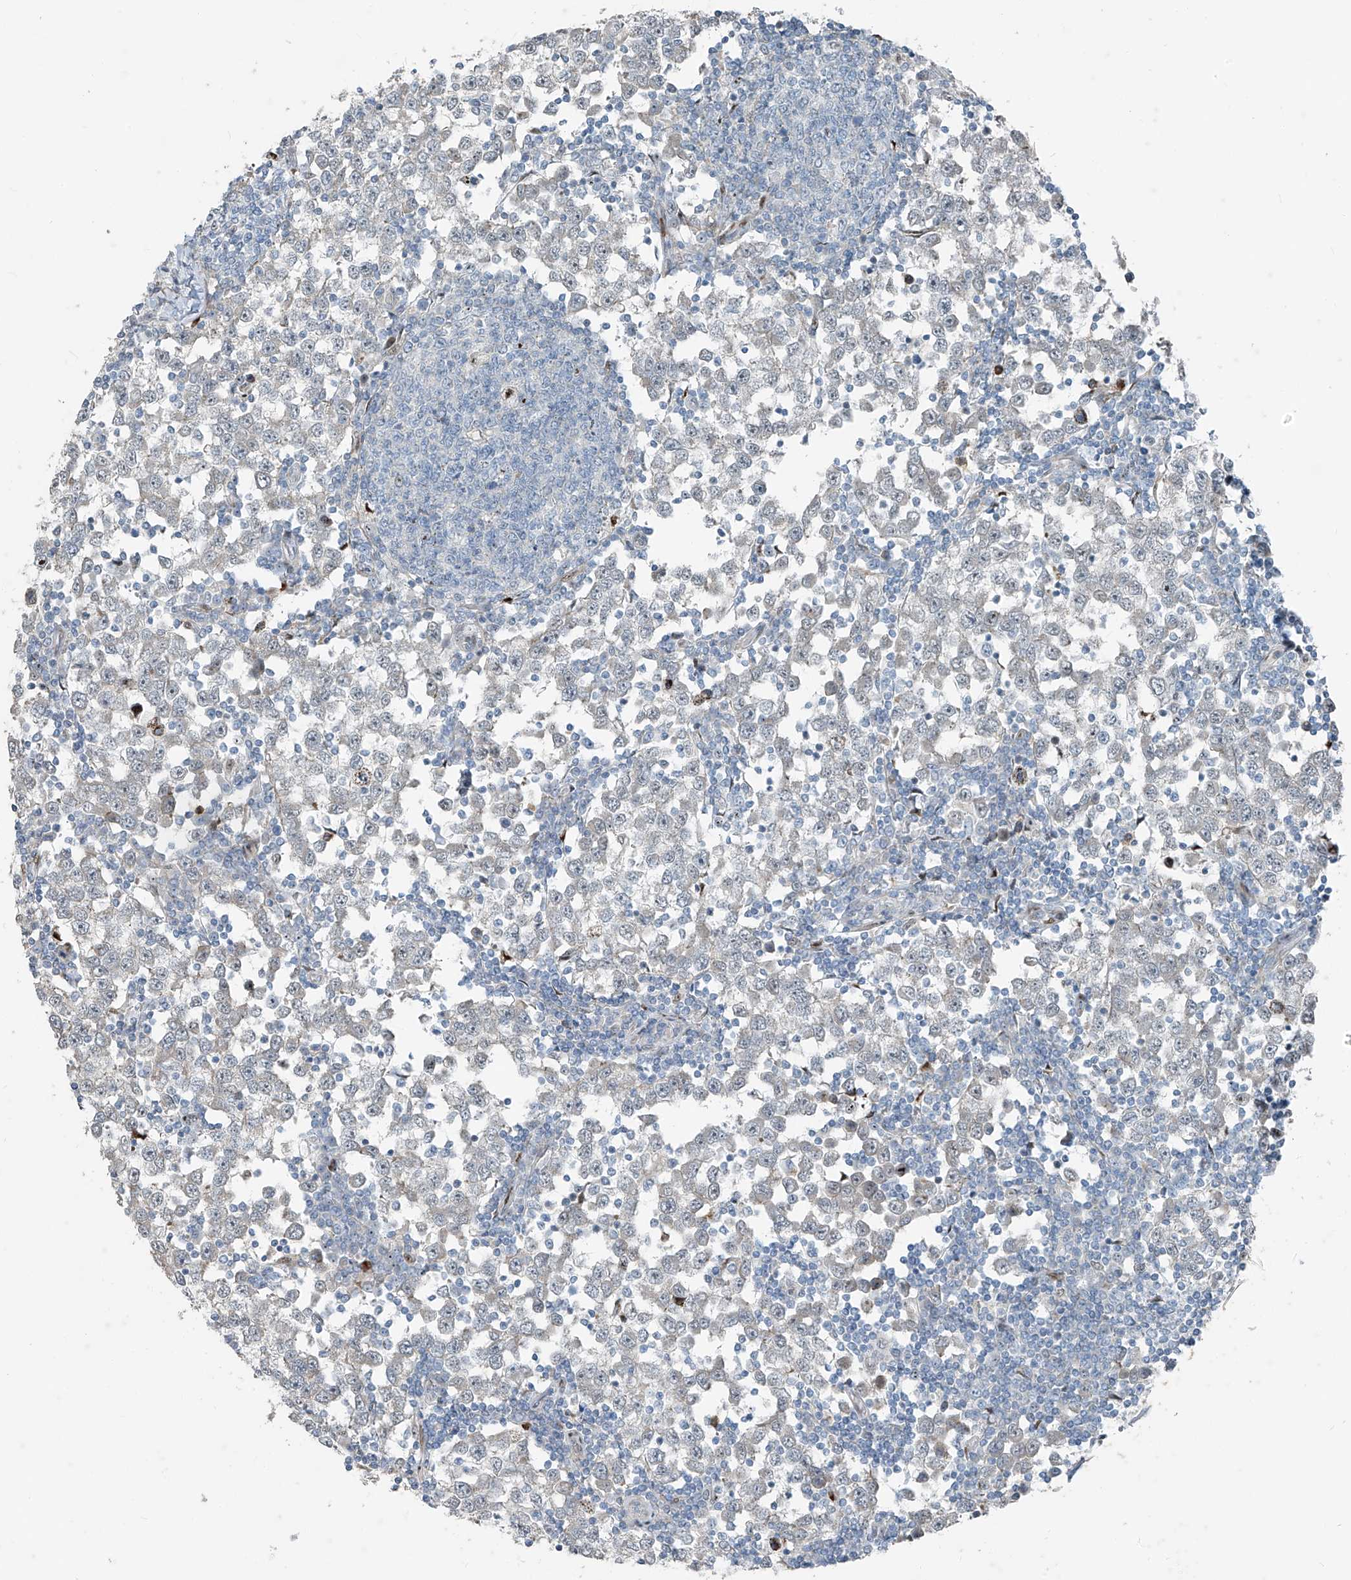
{"staining": {"intensity": "negative", "quantity": "none", "location": "none"}, "tissue": "testis cancer", "cell_type": "Tumor cells", "image_type": "cancer", "snomed": [{"axis": "morphology", "description": "Seminoma, NOS"}, {"axis": "topography", "description": "Testis"}], "caption": "High magnification brightfield microscopy of testis seminoma stained with DAB (brown) and counterstained with hematoxylin (blue): tumor cells show no significant expression.", "gene": "PPCS", "patient": {"sex": "male", "age": 65}}